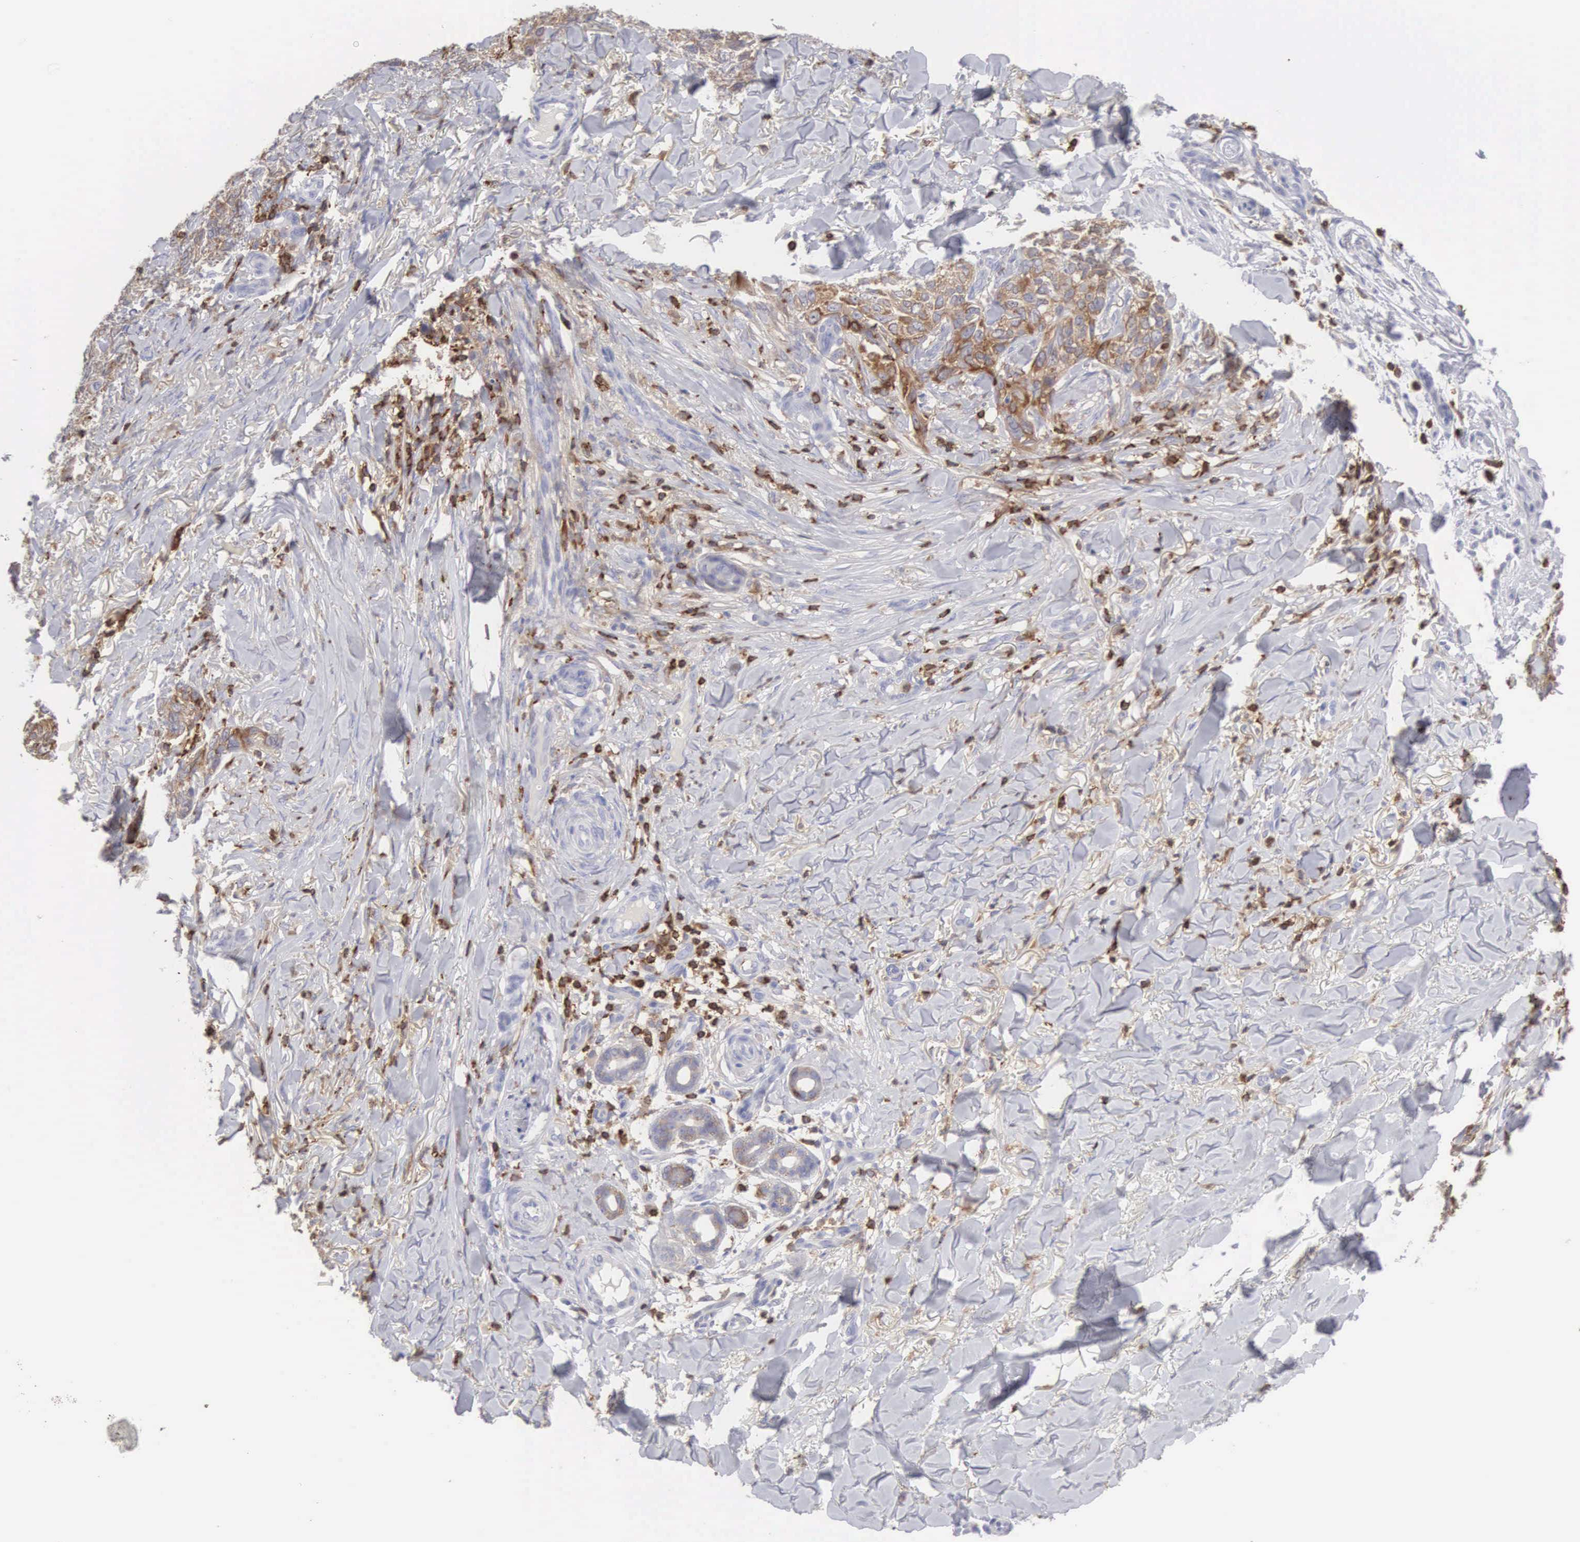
{"staining": {"intensity": "moderate", "quantity": "25%-75%", "location": "cytoplasmic/membranous"}, "tissue": "skin cancer", "cell_type": "Tumor cells", "image_type": "cancer", "snomed": [{"axis": "morphology", "description": "Normal tissue, NOS"}, {"axis": "morphology", "description": "Basal cell carcinoma"}, {"axis": "topography", "description": "Skin"}], "caption": "A brown stain shows moderate cytoplasmic/membranous expression of a protein in human skin cancer tumor cells.", "gene": "SH3BP1", "patient": {"sex": "male", "age": 81}}